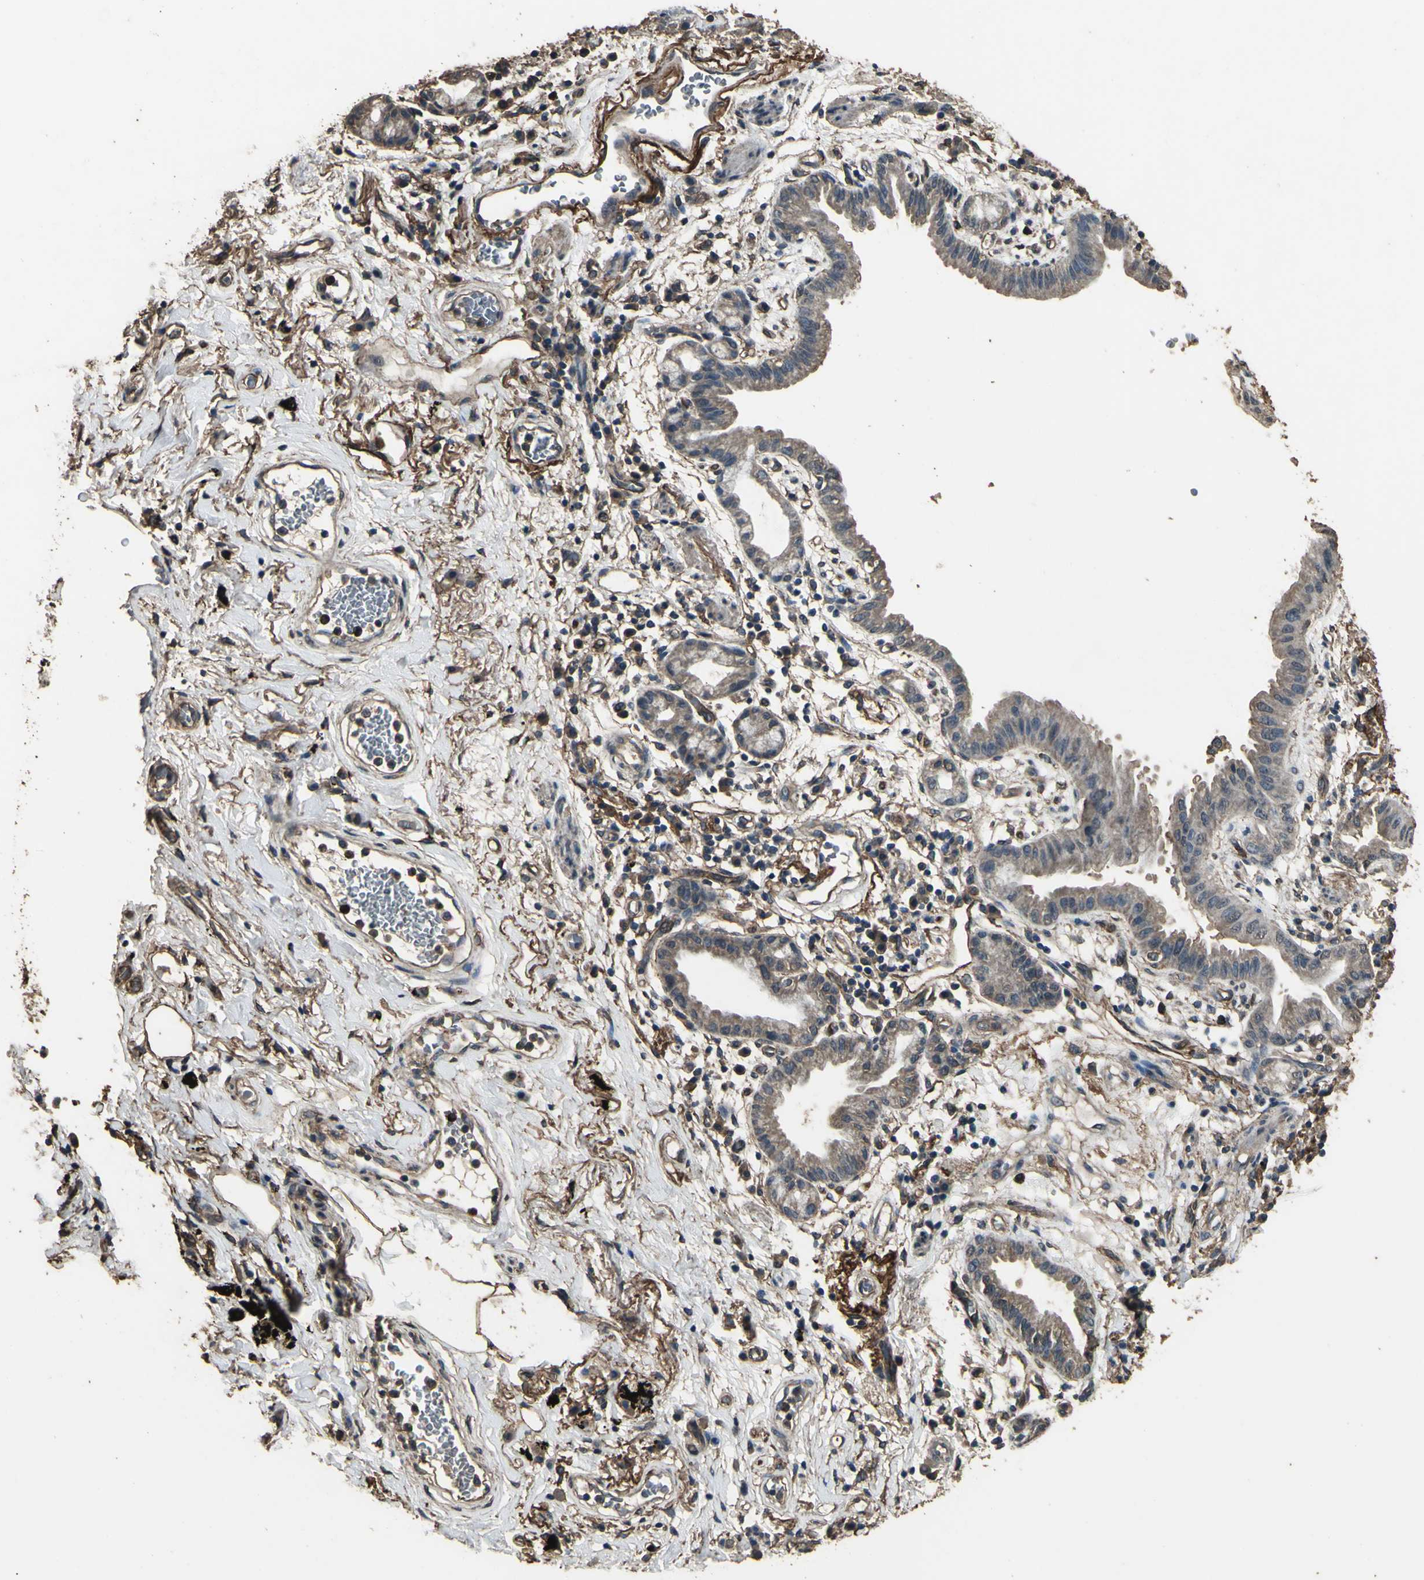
{"staining": {"intensity": "weak", "quantity": ">75%", "location": "cytoplasmic/membranous"}, "tissue": "lung cancer", "cell_type": "Tumor cells", "image_type": "cancer", "snomed": [{"axis": "morphology", "description": "Adenocarcinoma, NOS"}, {"axis": "topography", "description": "Lung"}], "caption": "Lung cancer stained with IHC shows weak cytoplasmic/membranous staining in about >75% of tumor cells. (DAB (3,3'-diaminobenzidine) IHC with brightfield microscopy, high magnification).", "gene": "TSPO", "patient": {"sex": "female", "age": 70}}